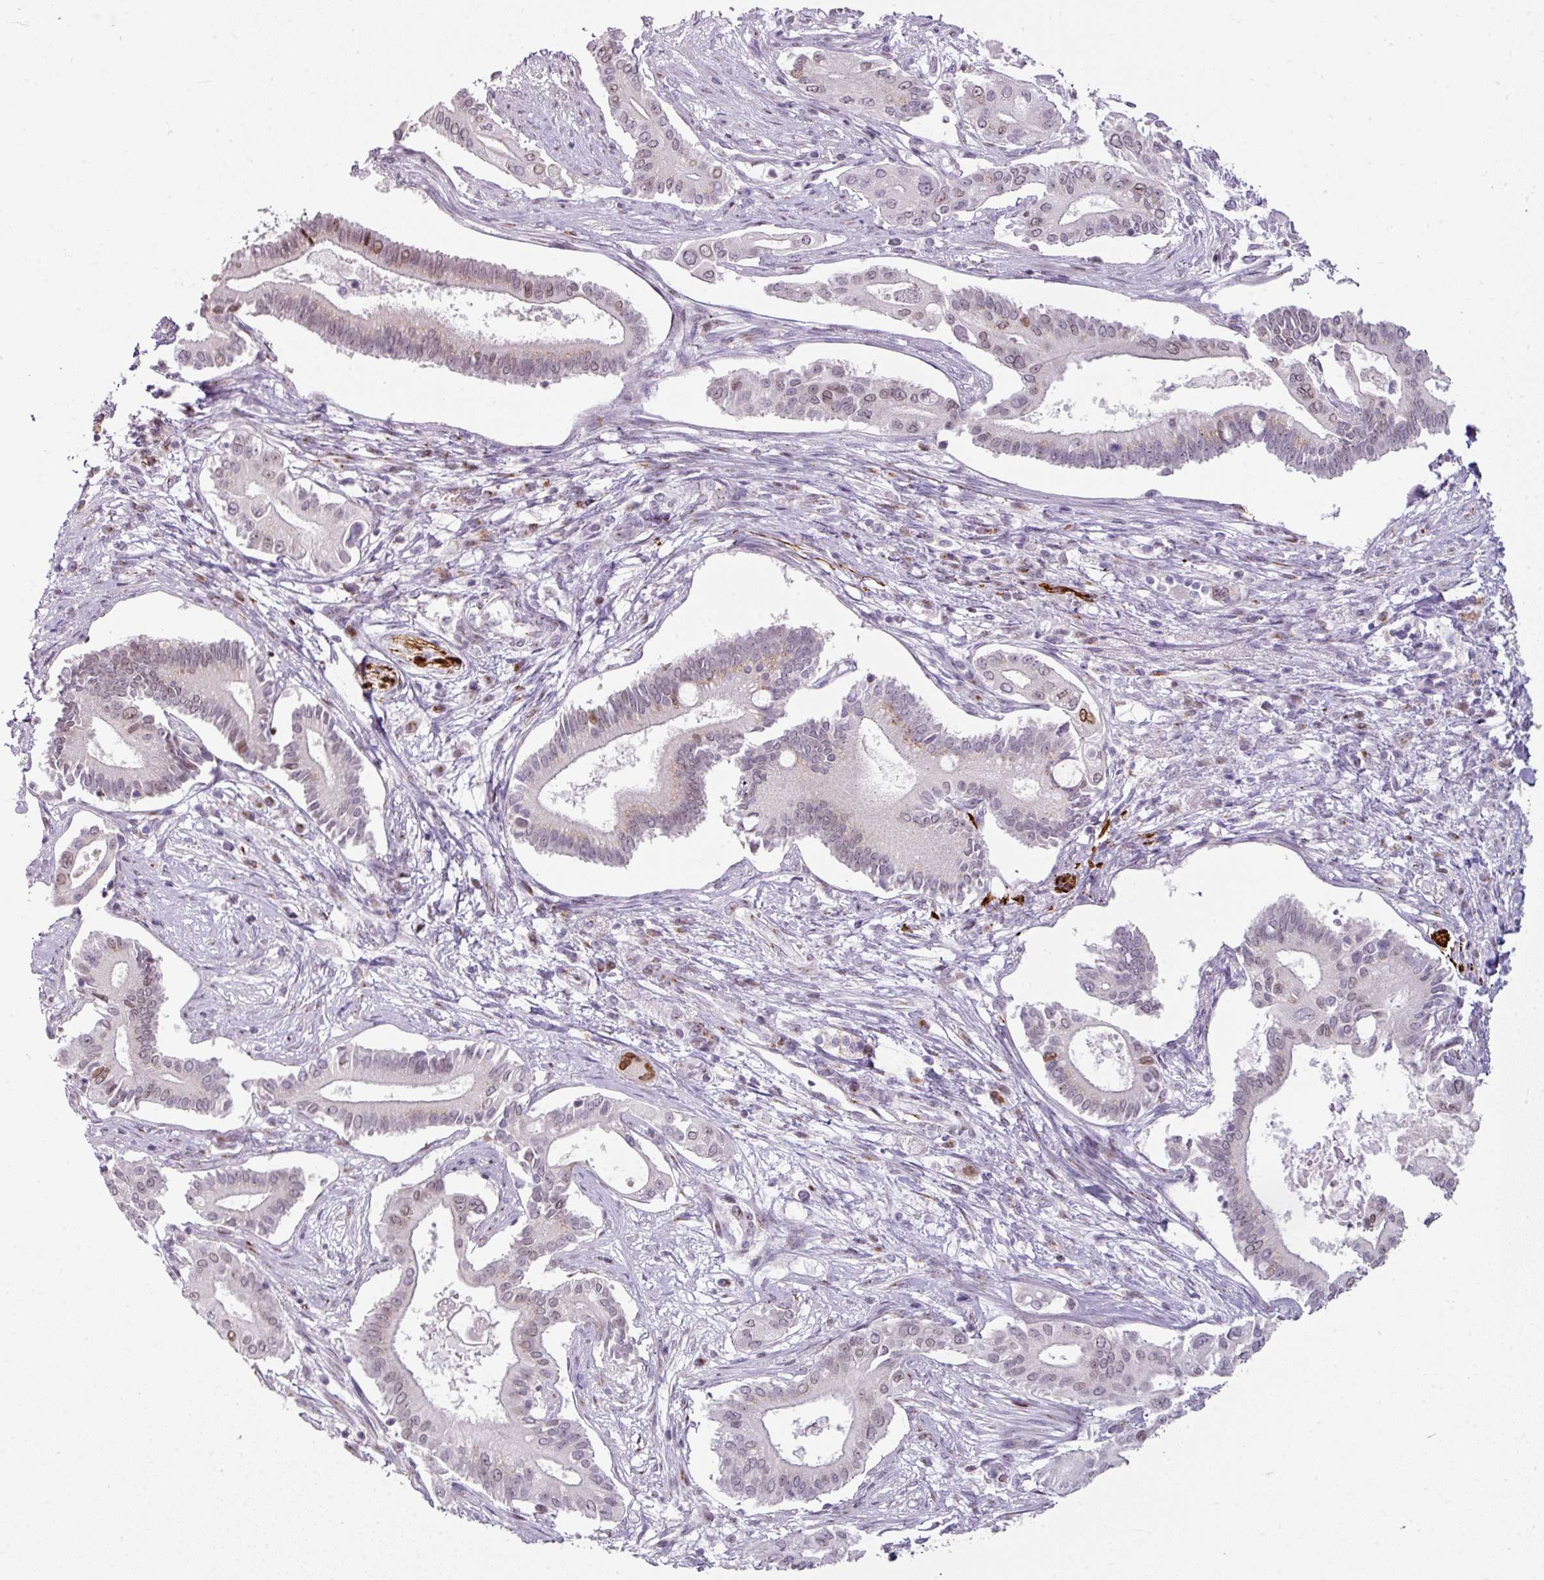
{"staining": {"intensity": "moderate", "quantity": "<25%", "location": "nuclear"}, "tissue": "pancreatic cancer", "cell_type": "Tumor cells", "image_type": "cancer", "snomed": [{"axis": "morphology", "description": "Adenocarcinoma, NOS"}, {"axis": "topography", "description": "Pancreas"}], "caption": "Moderate nuclear positivity for a protein is appreciated in about <25% of tumor cells of pancreatic cancer using immunohistochemistry.", "gene": "SYT8", "patient": {"sex": "female", "age": 68}}